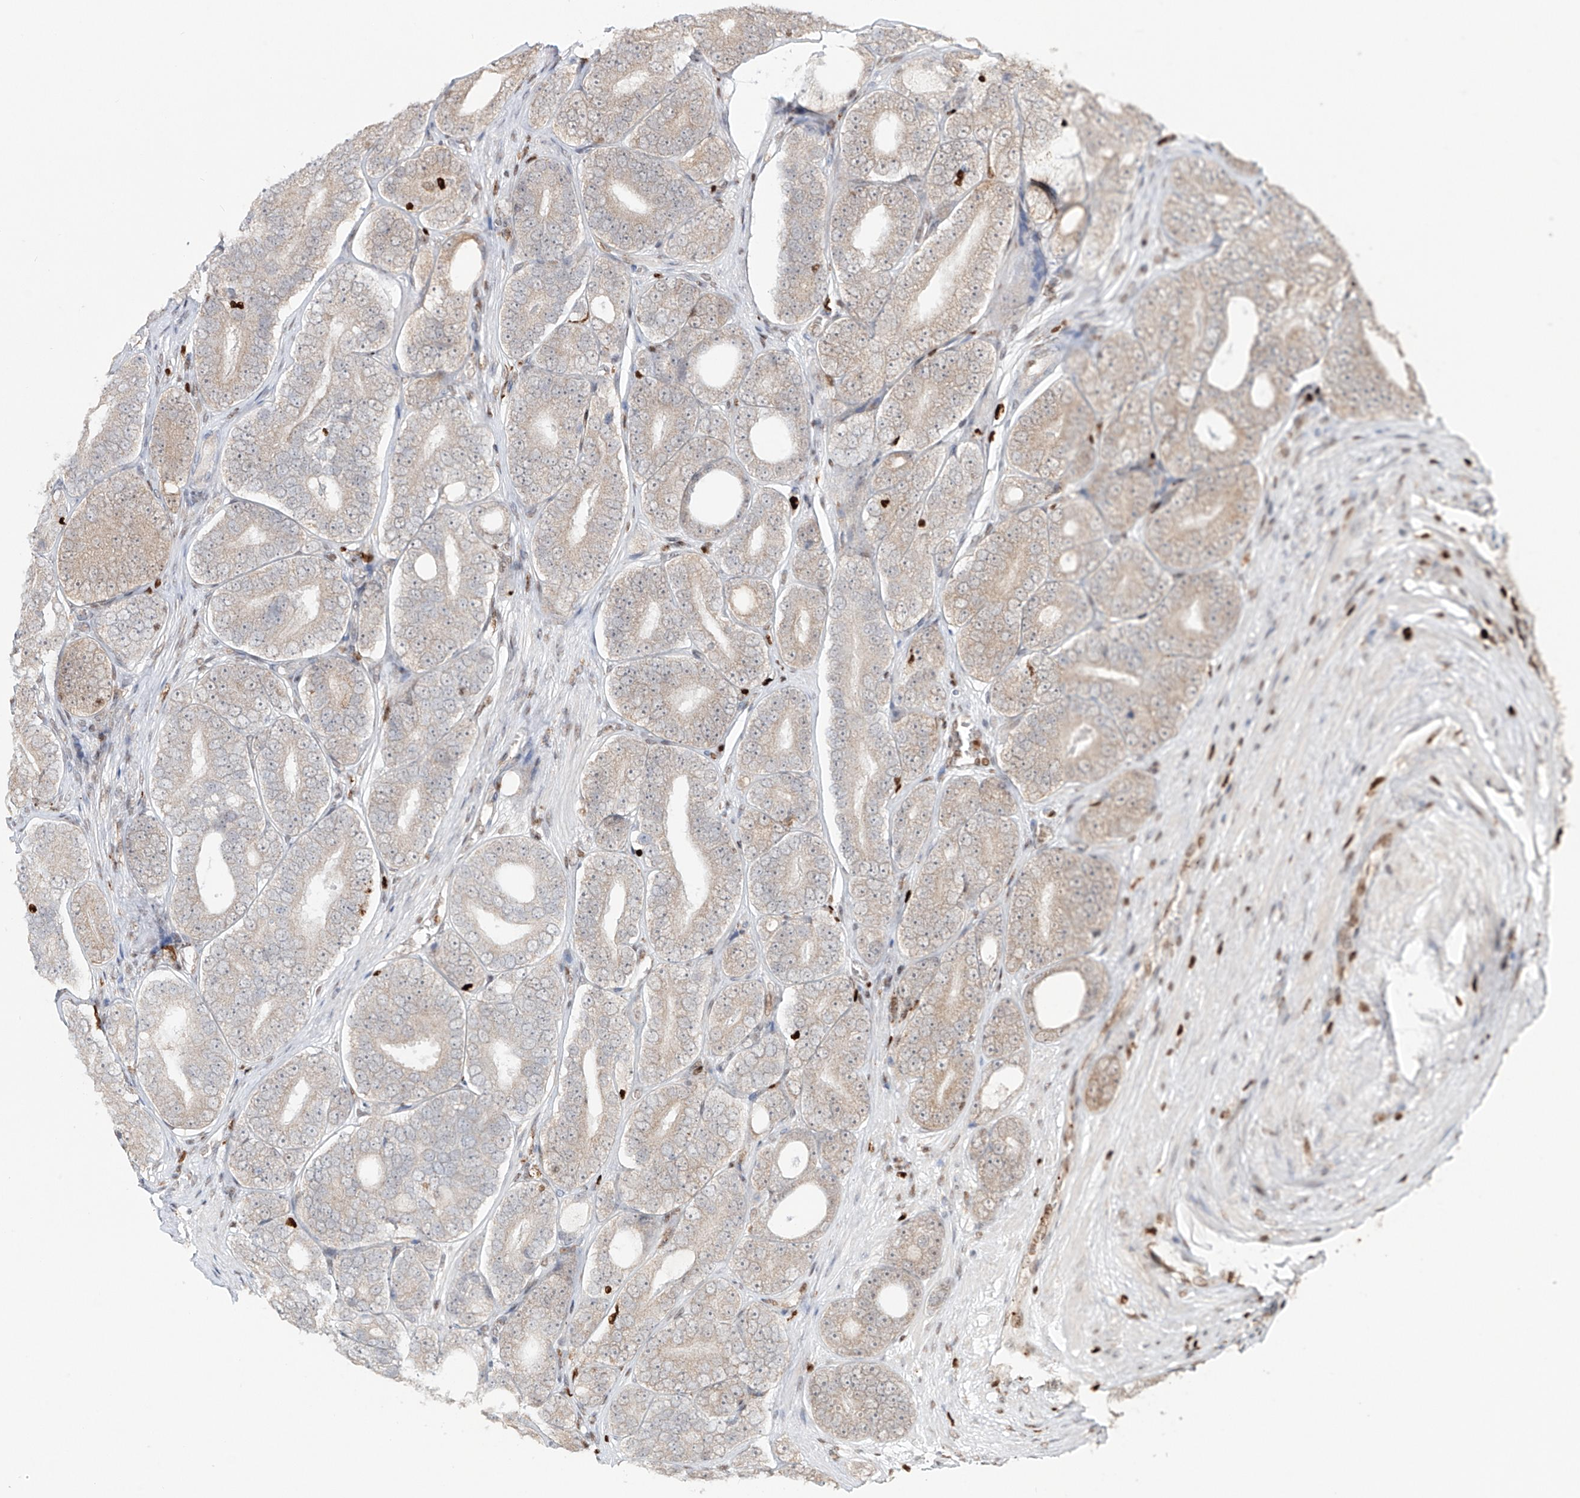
{"staining": {"intensity": "weak", "quantity": "<25%", "location": "cytoplasmic/membranous"}, "tissue": "prostate cancer", "cell_type": "Tumor cells", "image_type": "cancer", "snomed": [{"axis": "morphology", "description": "Adenocarcinoma, High grade"}, {"axis": "topography", "description": "Prostate"}], "caption": "The histopathology image shows no significant positivity in tumor cells of prostate cancer (high-grade adenocarcinoma).", "gene": "DZIP1L", "patient": {"sex": "male", "age": 56}}